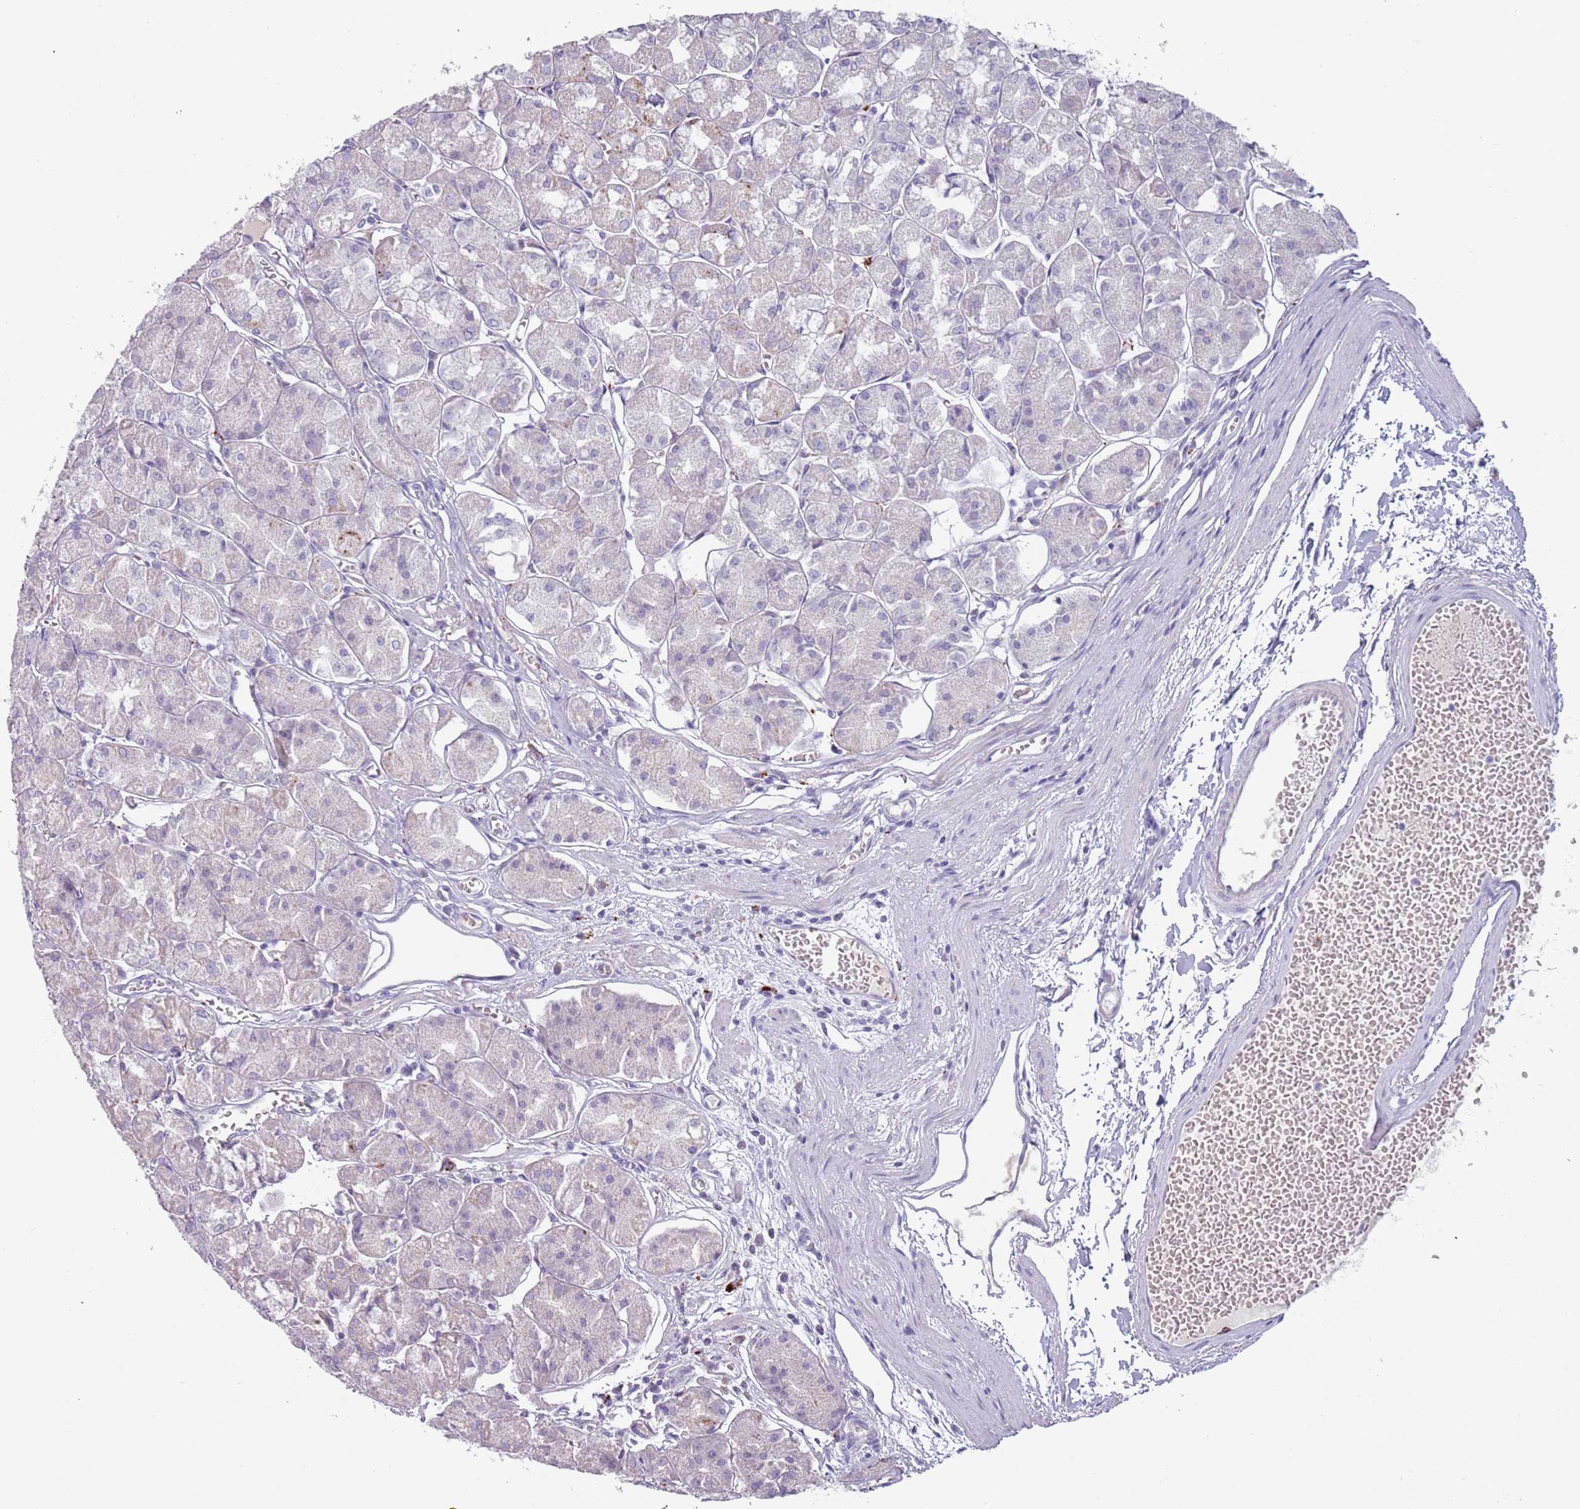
{"staining": {"intensity": "negative", "quantity": "none", "location": "none"}, "tissue": "stomach", "cell_type": "Glandular cells", "image_type": "normal", "snomed": [{"axis": "morphology", "description": "Normal tissue, NOS"}, {"axis": "topography", "description": "Stomach"}], "caption": "This is an immunohistochemistry histopathology image of normal human stomach. There is no staining in glandular cells.", "gene": "NWD2", "patient": {"sex": "male", "age": 55}}